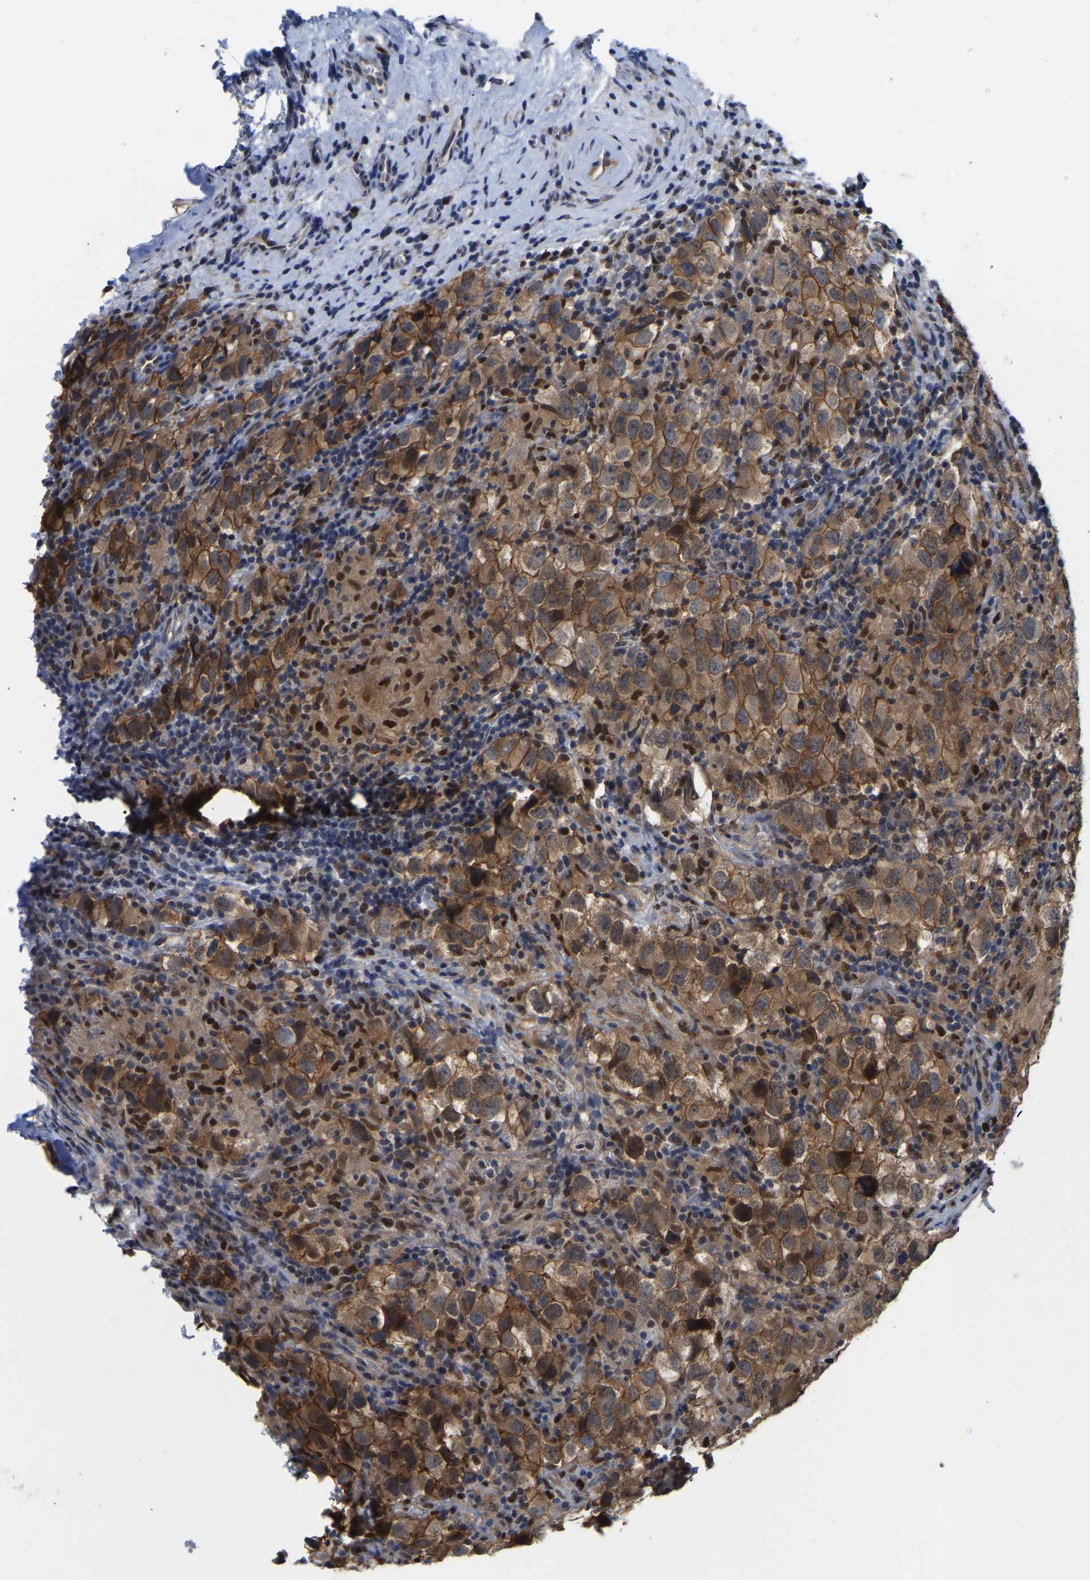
{"staining": {"intensity": "strong", "quantity": ">75%", "location": "cytoplasmic/membranous"}, "tissue": "testis cancer", "cell_type": "Tumor cells", "image_type": "cancer", "snomed": [{"axis": "morphology", "description": "Carcinoma, Embryonal, NOS"}, {"axis": "topography", "description": "Testis"}], "caption": "Strong cytoplasmic/membranous protein expression is appreciated in approximately >75% of tumor cells in testis cancer (embryonal carcinoma).", "gene": "KLRG2", "patient": {"sex": "male", "age": 21}}